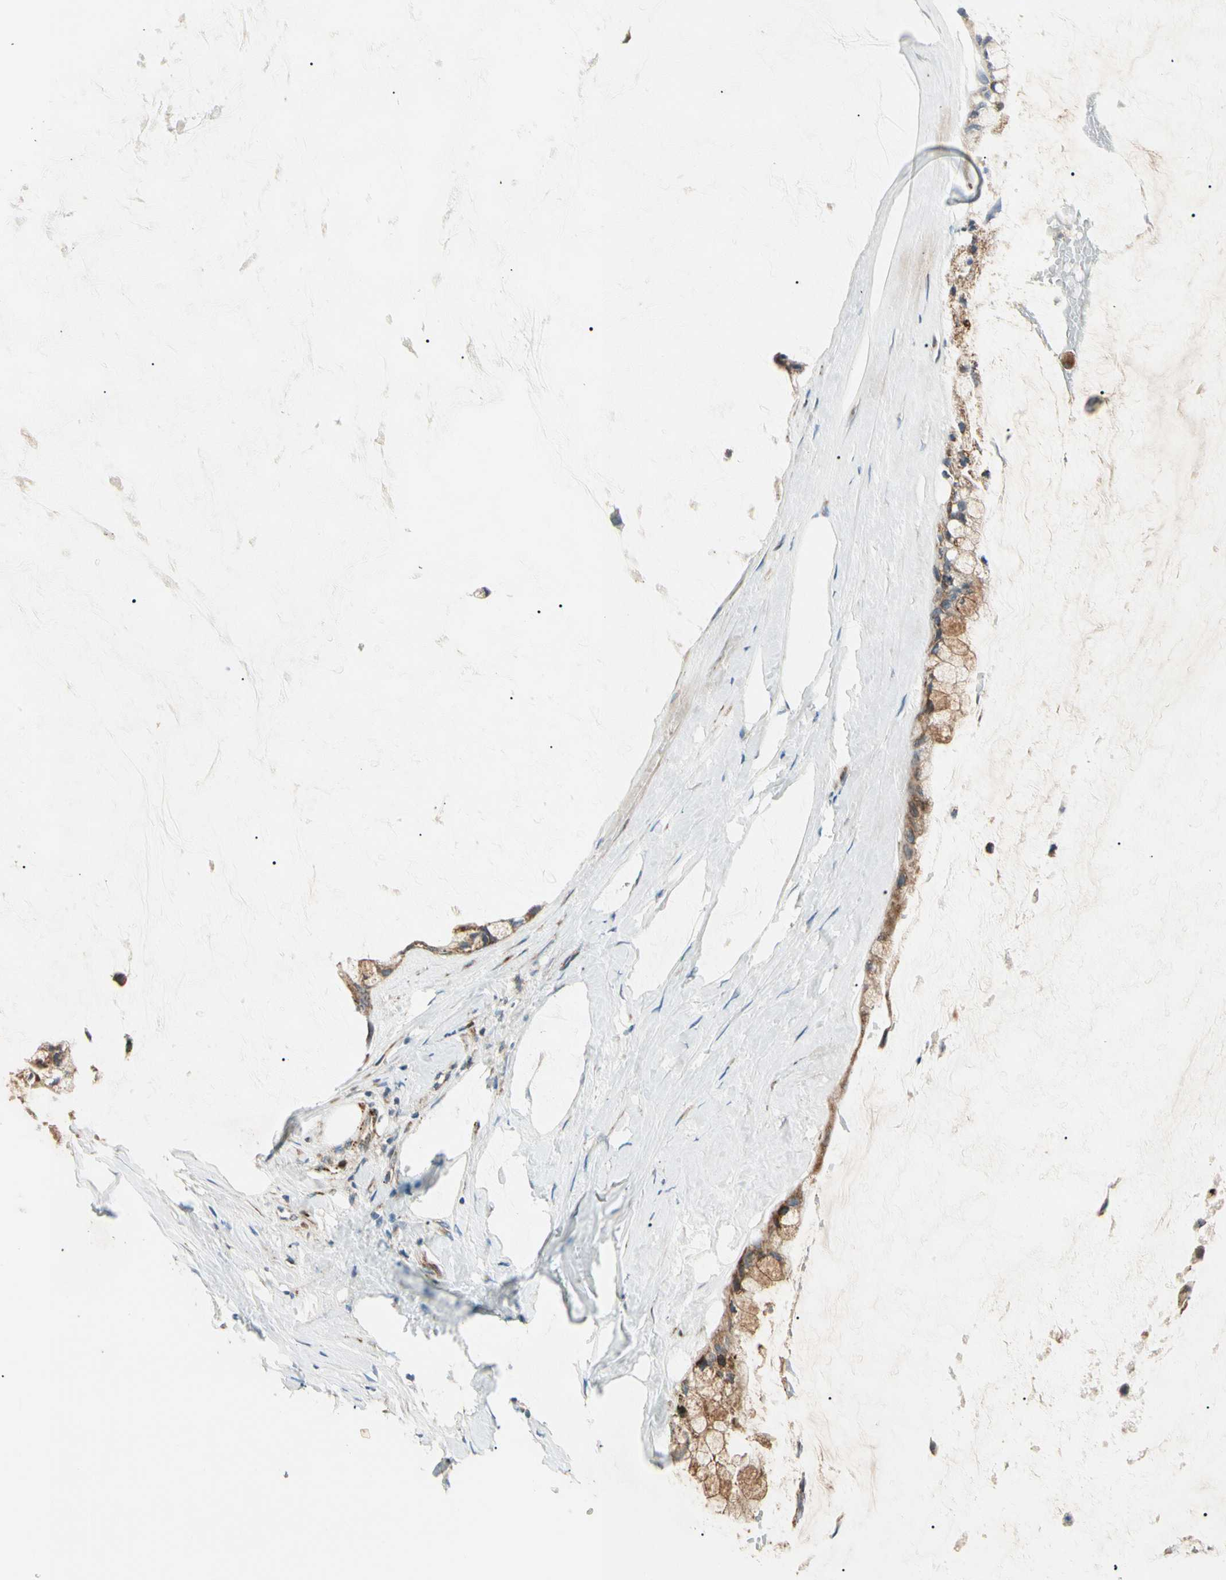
{"staining": {"intensity": "moderate", "quantity": ">75%", "location": "cytoplasmic/membranous"}, "tissue": "ovarian cancer", "cell_type": "Tumor cells", "image_type": "cancer", "snomed": [{"axis": "morphology", "description": "Cystadenocarcinoma, mucinous, NOS"}, {"axis": "topography", "description": "Ovary"}], "caption": "Tumor cells demonstrate medium levels of moderate cytoplasmic/membranous positivity in approximately >75% of cells in ovarian cancer.", "gene": "MRPL9", "patient": {"sex": "female", "age": 39}}